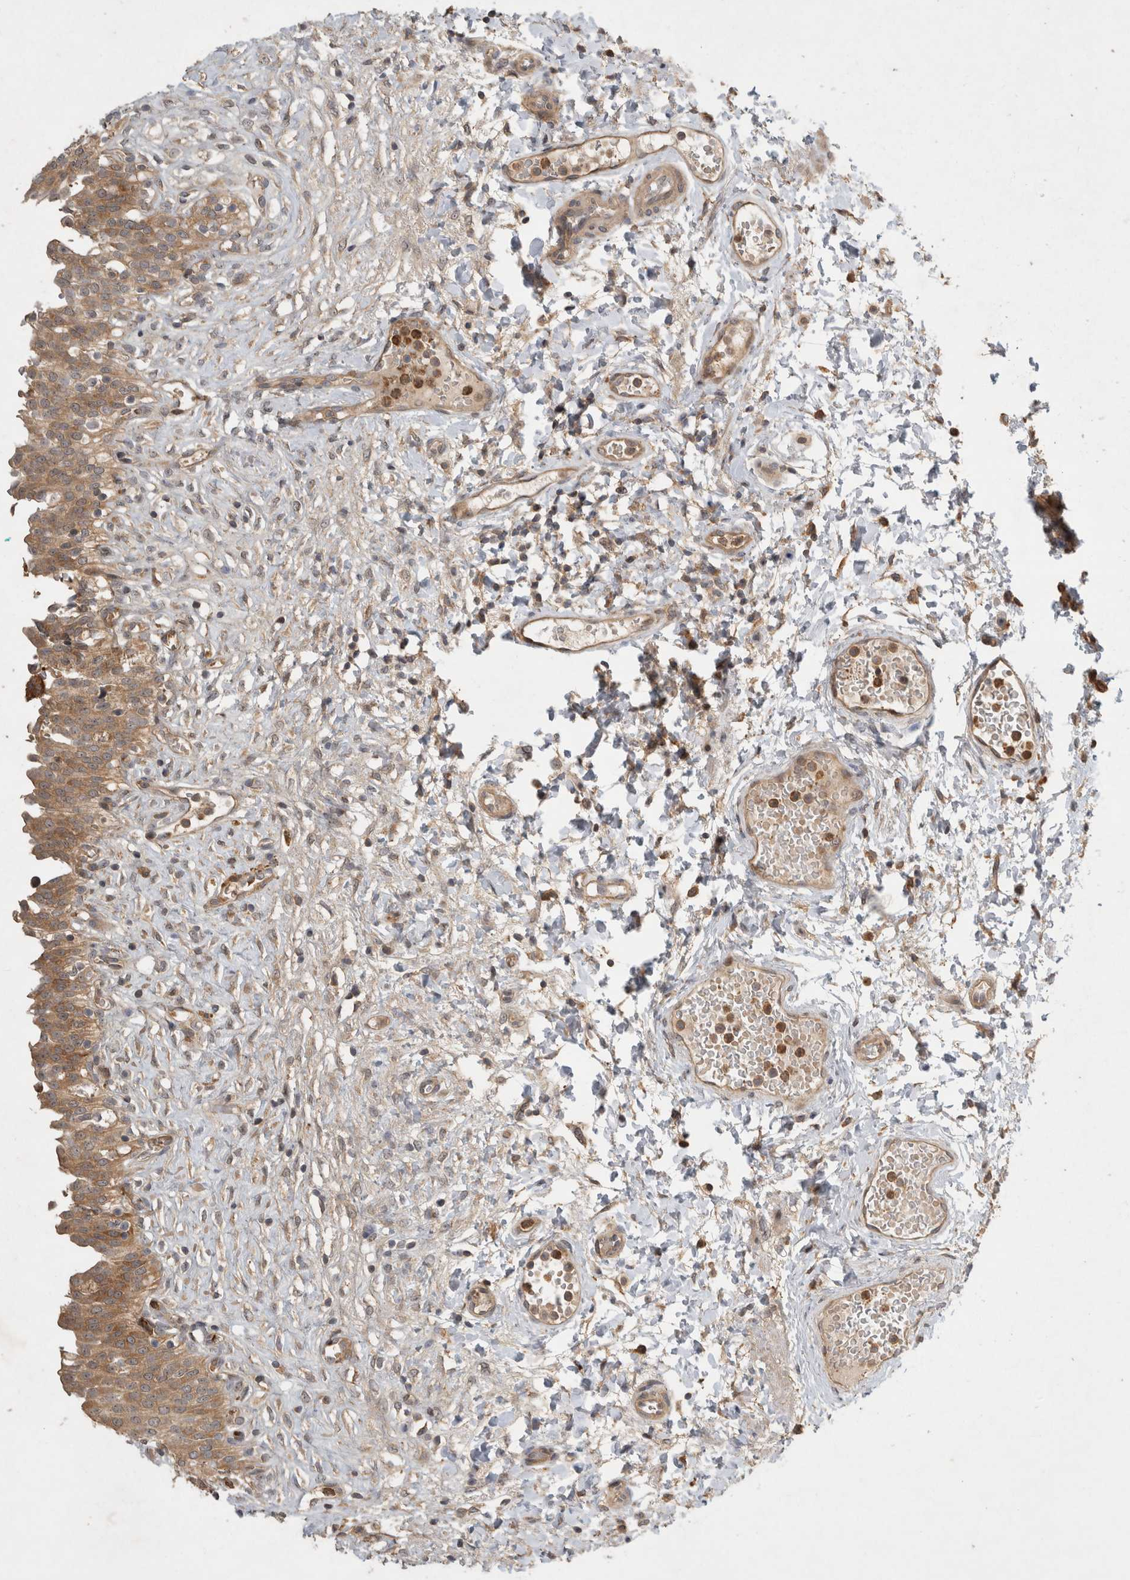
{"staining": {"intensity": "strong", "quantity": ">75%", "location": "cytoplasmic/membranous"}, "tissue": "urinary bladder", "cell_type": "Urothelial cells", "image_type": "normal", "snomed": [{"axis": "morphology", "description": "Urothelial carcinoma, High grade"}, {"axis": "topography", "description": "Urinary bladder"}], "caption": "Urinary bladder stained with DAB (3,3'-diaminobenzidine) IHC reveals high levels of strong cytoplasmic/membranous positivity in about >75% of urothelial cells.", "gene": "VEPH1", "patient": {"sex": "male", "age": 46}}